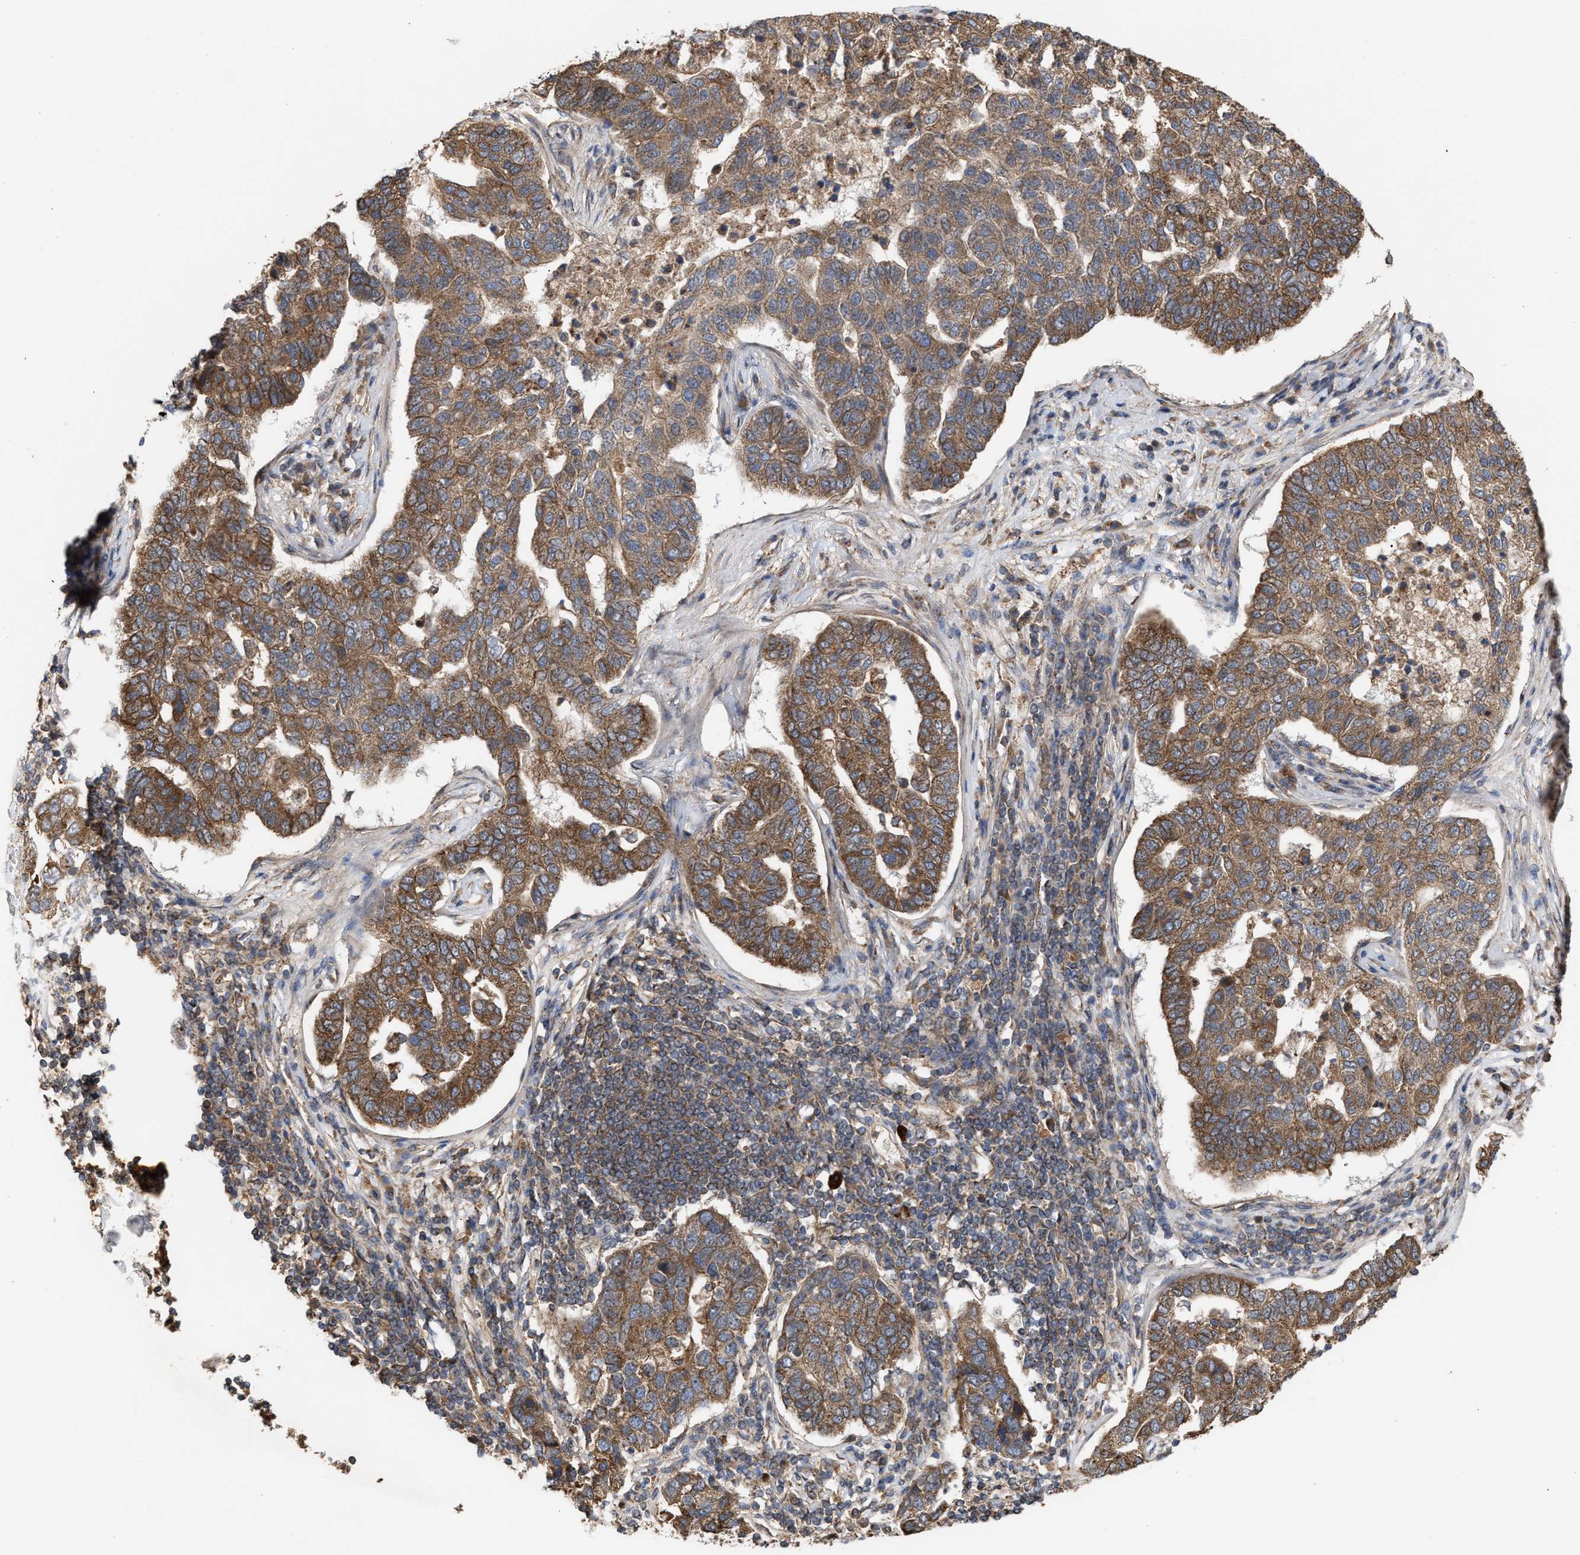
{"staining": {"intensity": "moderate", "quantity": ">75%", "location": "cytoplasmic/membranous"}, "tissue": "pancreatic cancer", "cell_type": "Tumor cells", "image_type": "cancer", "snomed": [{"axis": "morphology", "description": "Adenocarcinoma, NOS"}, {"axis": "topography", "description": "Pancreas"}], "caption": "The immunohistochemical stain highlights moderate cytoplasmic/membranous positivity in tumor cells of pancreatic adenocarcinoma tissue.", "gene": "EXOSC2", "patient": {"sex": "female", "age": 61}}